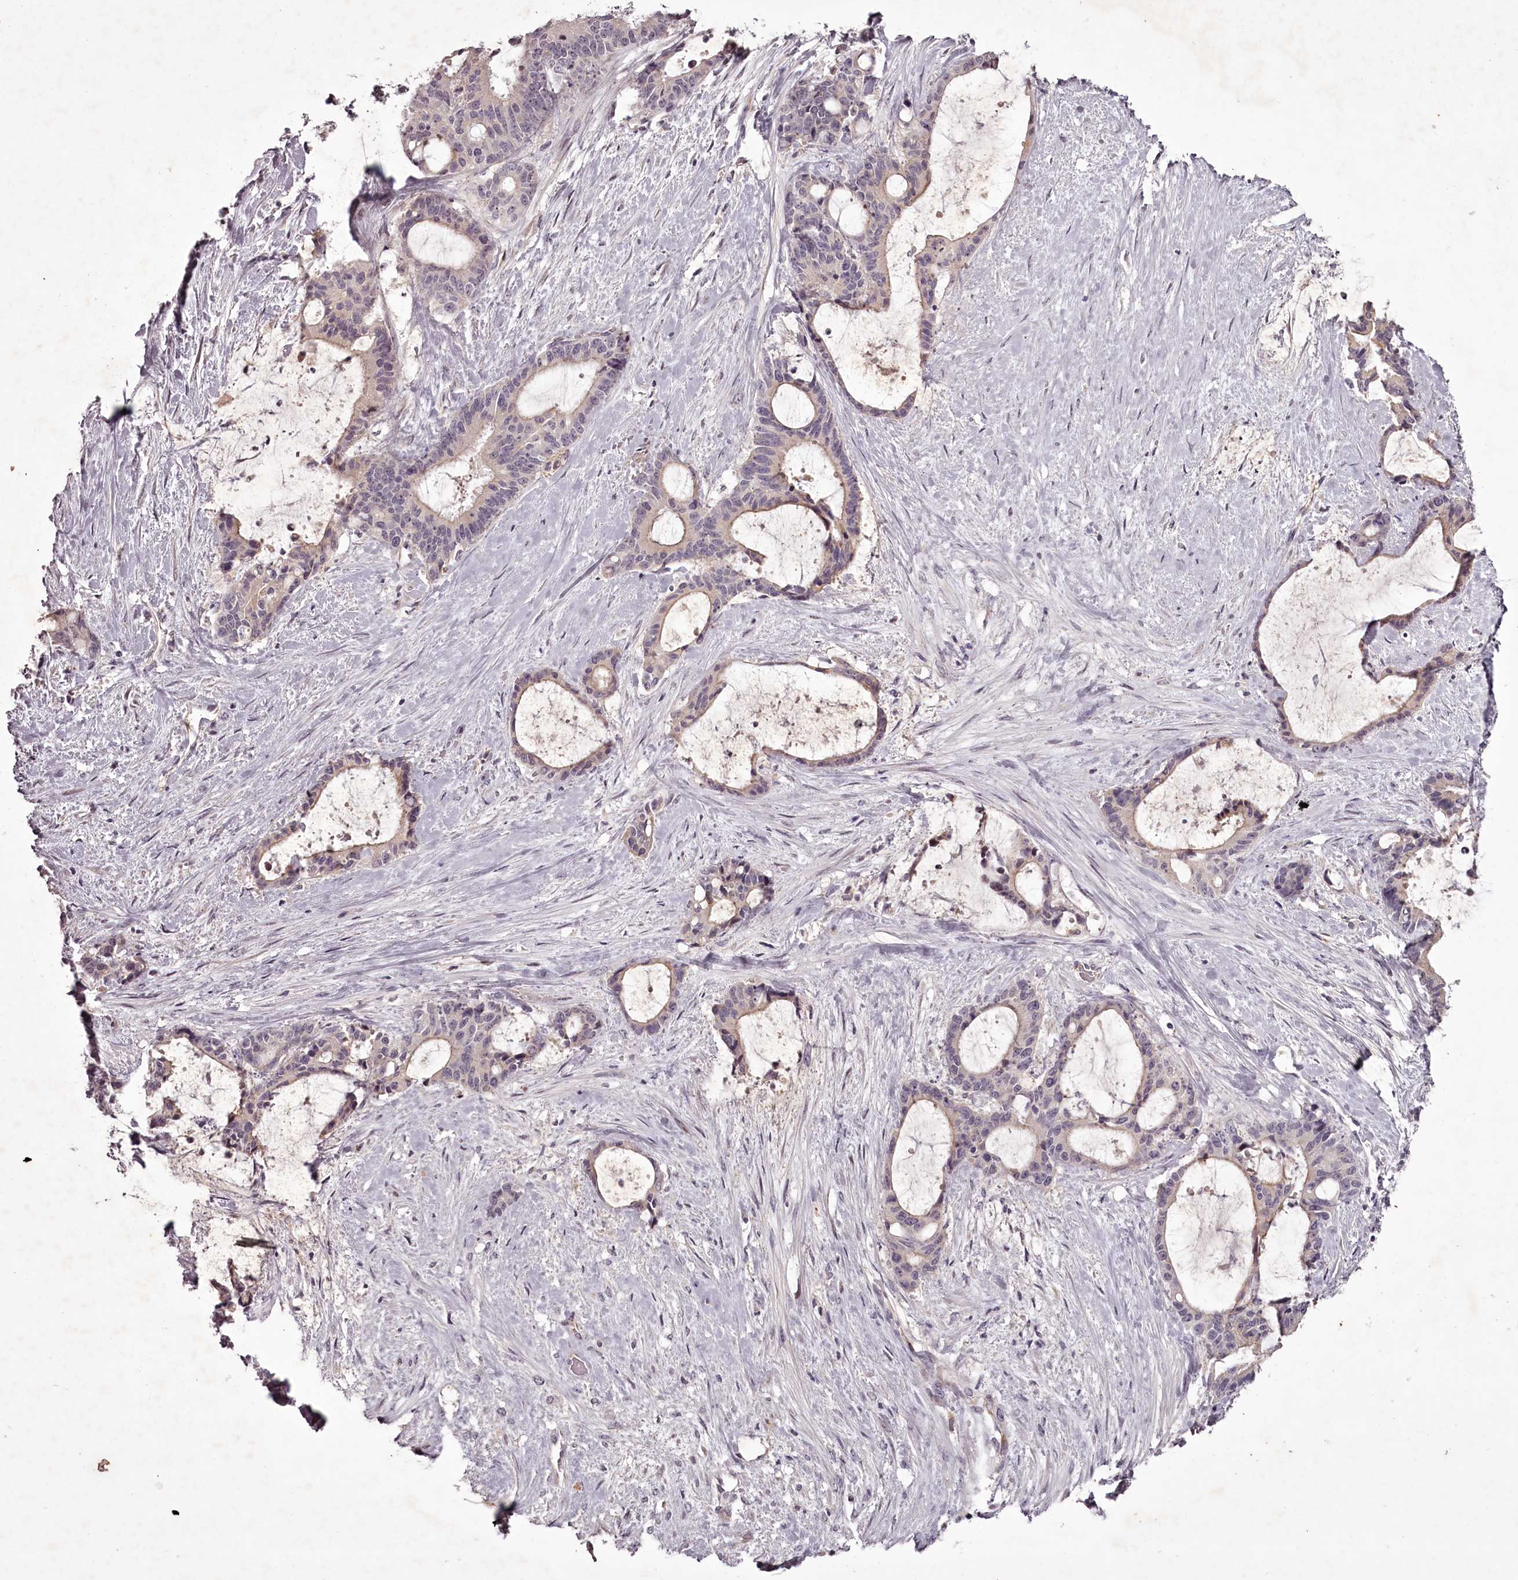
{"staining": {"intensity": "weak", "quantity": "<25%", "location": "cytoplasmic/membranous"}, "tissue": "liver cancer", "cell_type": "Tumor cells", "image_type": "cancer", "snomed": [{"axis": "morphology", "description": "Normal tissue, NOS"}, {"axis": "morphology", "description": "Cholangiocarcinoma"}, {"axis": "topography", "description": "Liver"}, {"axis": "topography", "description": "Peripheral nerve tissue"}], "caption": "Tumor cells show no significant protein staining in liver cancer.", "gene": "RBMXL2", "patient": {"sex": "female", "age": 73}}